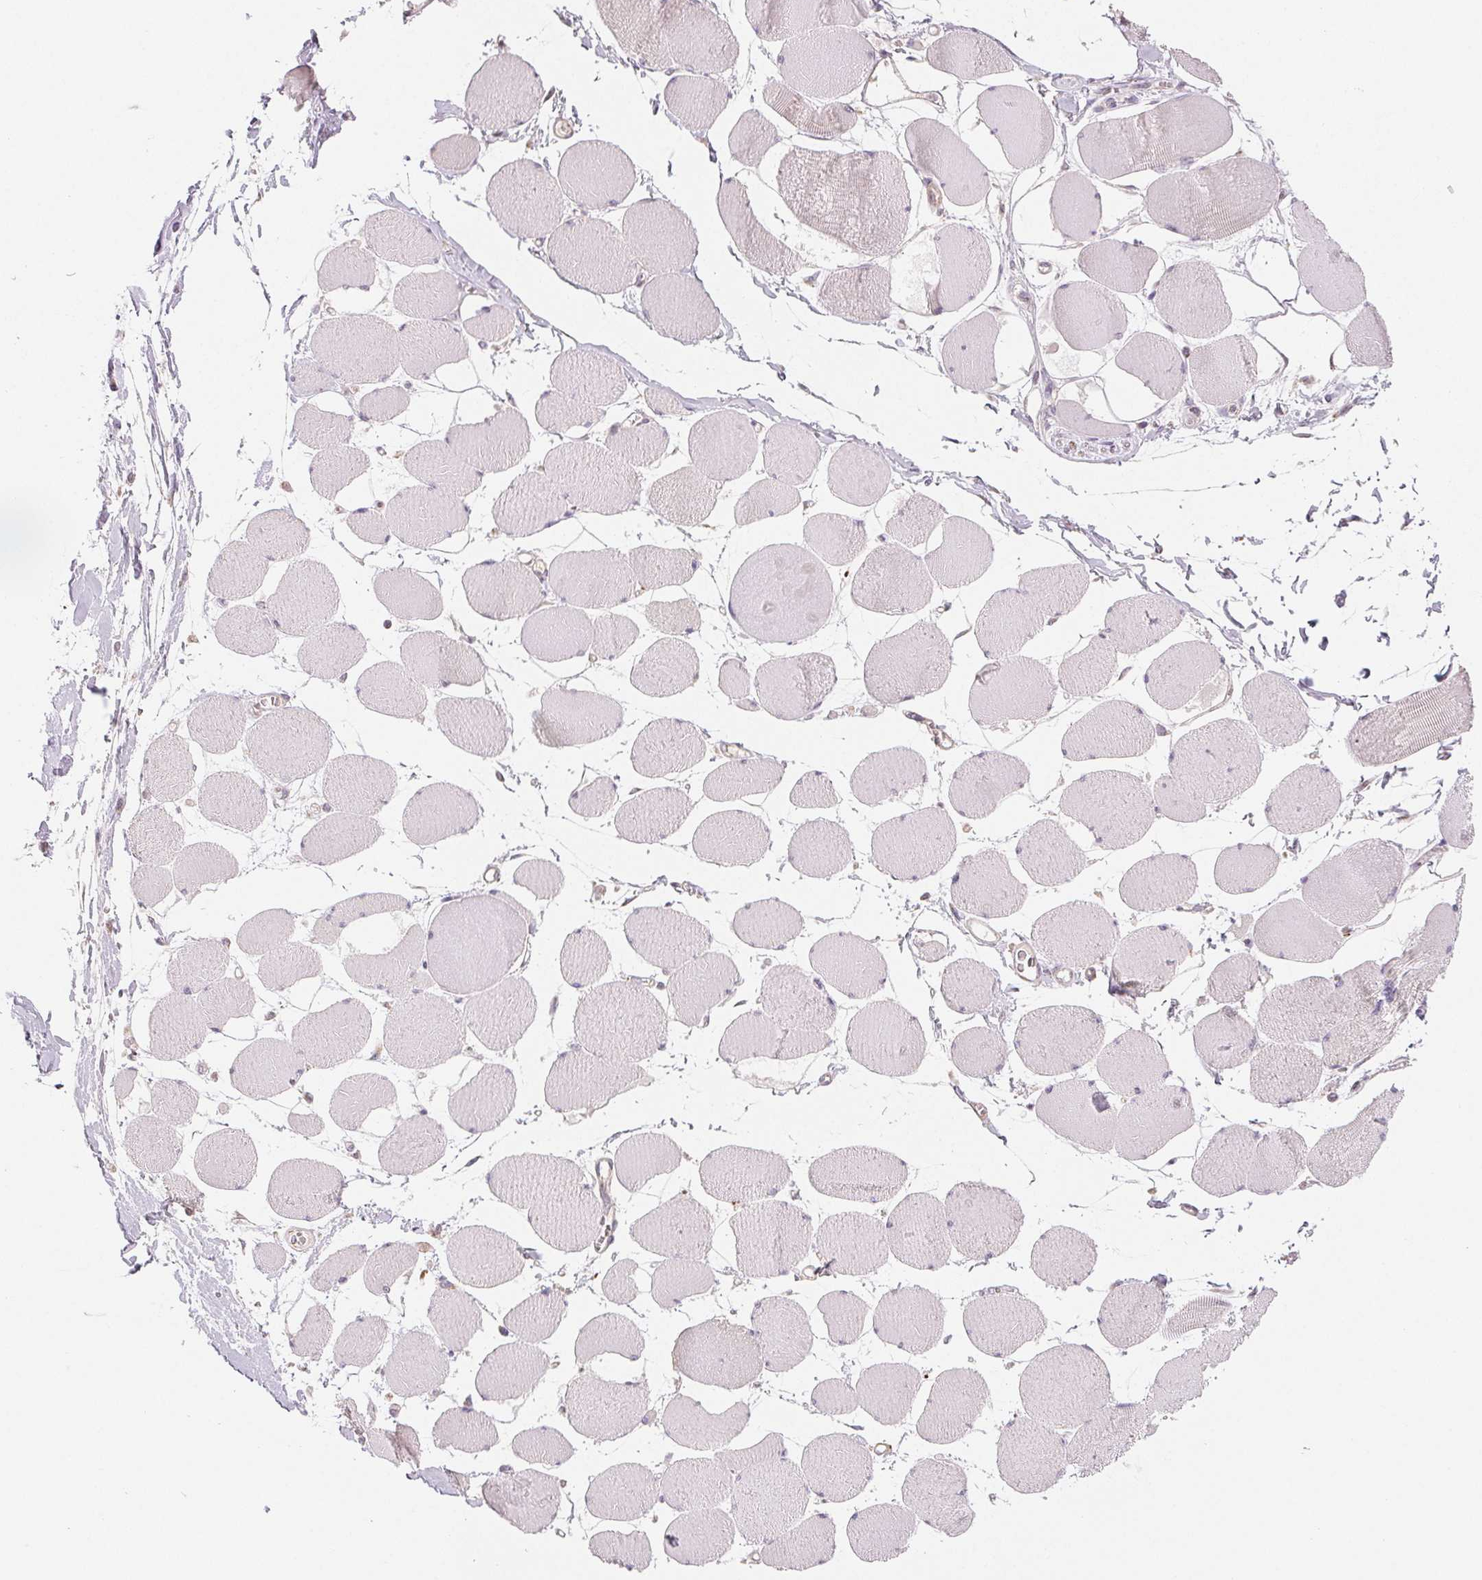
{"staining": {"intensity": "weak", "quantity": "<25%", "location": "cytoplasmic/membranous"}, "tissue": "skeletal muscle", "cell_type": "Myocytes", "image_type": "normal", "snomed": [{"axis": "morphology", "description": "Normal tissue, NOS"}, {"axis": "topography", "description": "Skeletal muscle"}], "caption": "This is a image of IHC staining of unremarkable skeletal muscle, which shows no positivity in myocytes.", "gene": "HINT2", "patient": {"sex": "female", "age": 75}}